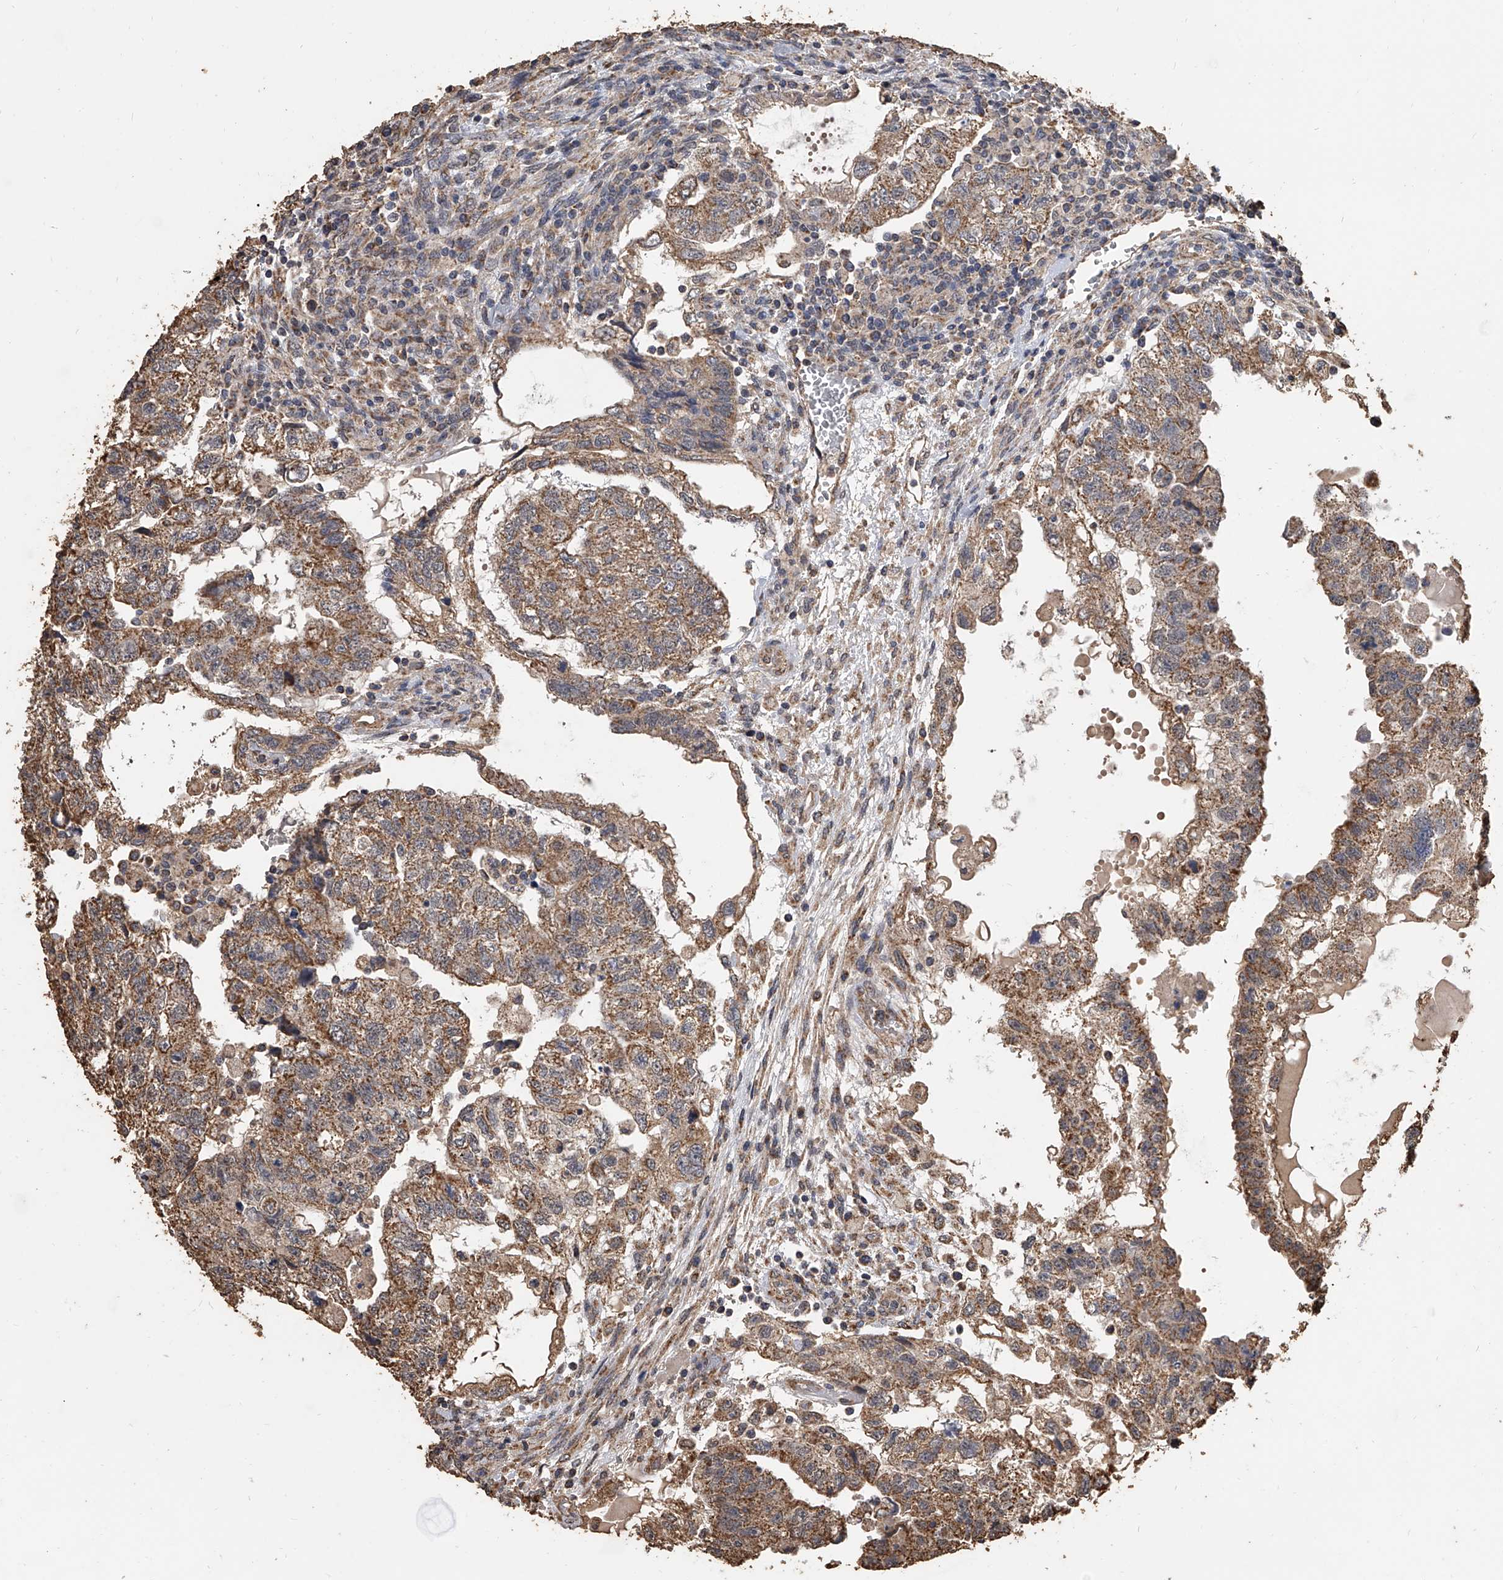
{"staining": {"intensity": "moderate", "quantity": ">75%", "location": "cytoplasmic/membranous"}, "tissue": "testis cancer", "cell_type": "Tumor cells", "image_type": "cancer", "snomed": [{"axis": "morphology", "description": "Carcinoma, Embryonal, NOS"}, {"axis": "topography", "description": "Testis"}], "caption": "A medium amount of moderate cytoplasmic/membranous expression is appreciated in approximately >75% of tumor cells in testis cancer (embryonal carcinoma) tissue. (IHC, brightfield microscopy, high magnification).", "gene": "MRPL28", "patient": {"sex": "male", "age": 36}}